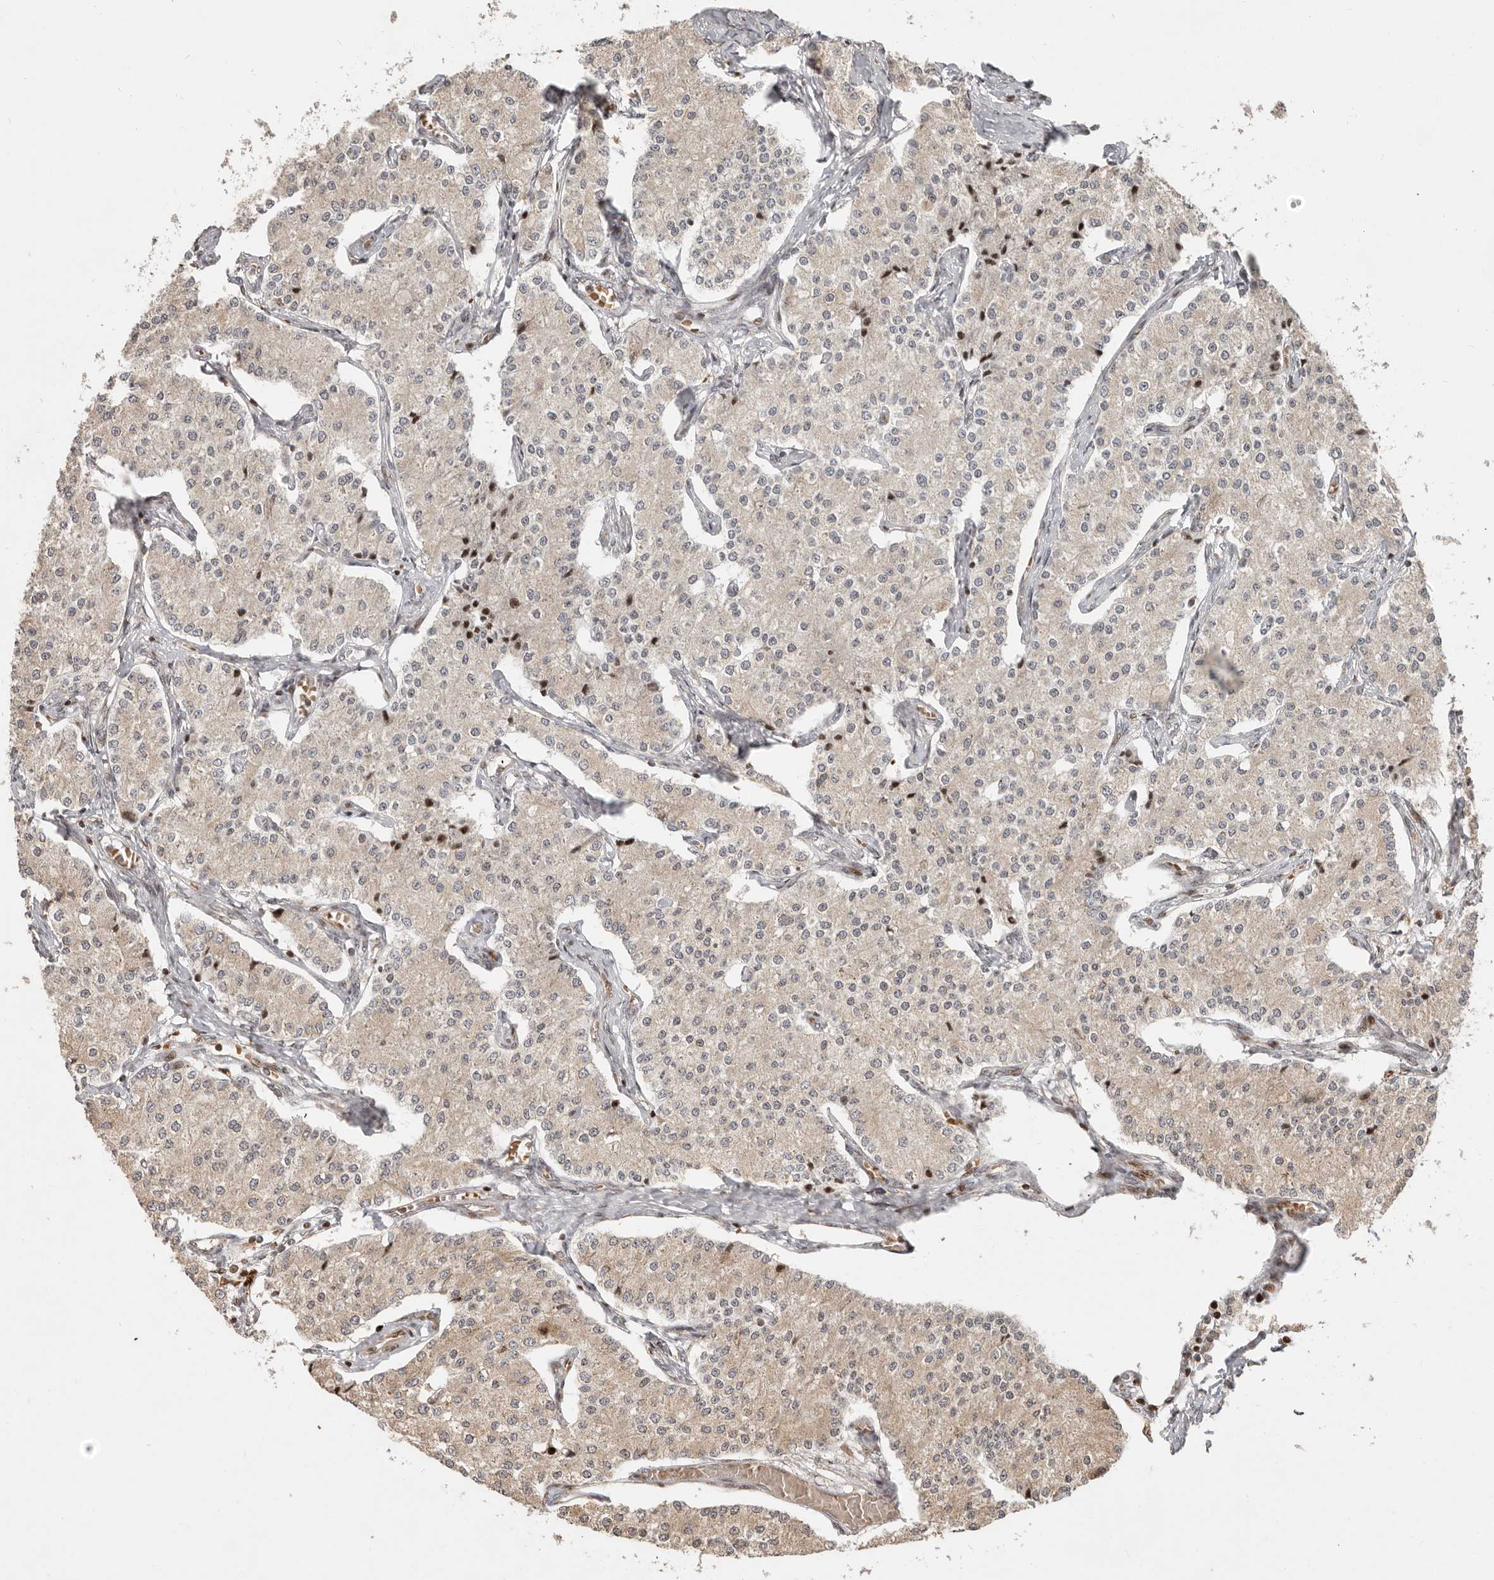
{"staining": {"intensity": "negative", "quantity": "none", "location": "none"}, "tissue": "carcinoid", "cell_type": "Tumor cells", "image_type": "cancer", "snomed": [{"axis": "morphology", "description": "Carcinoid, malignant, NOS"}, {"axis": "topography", "description": "Colon"}], "caption": "The image reveals no staining of tumor cells in carcinoid (malignant).", "gene": "TRIM4", "patient": {"sex": "female", "age": 52}}